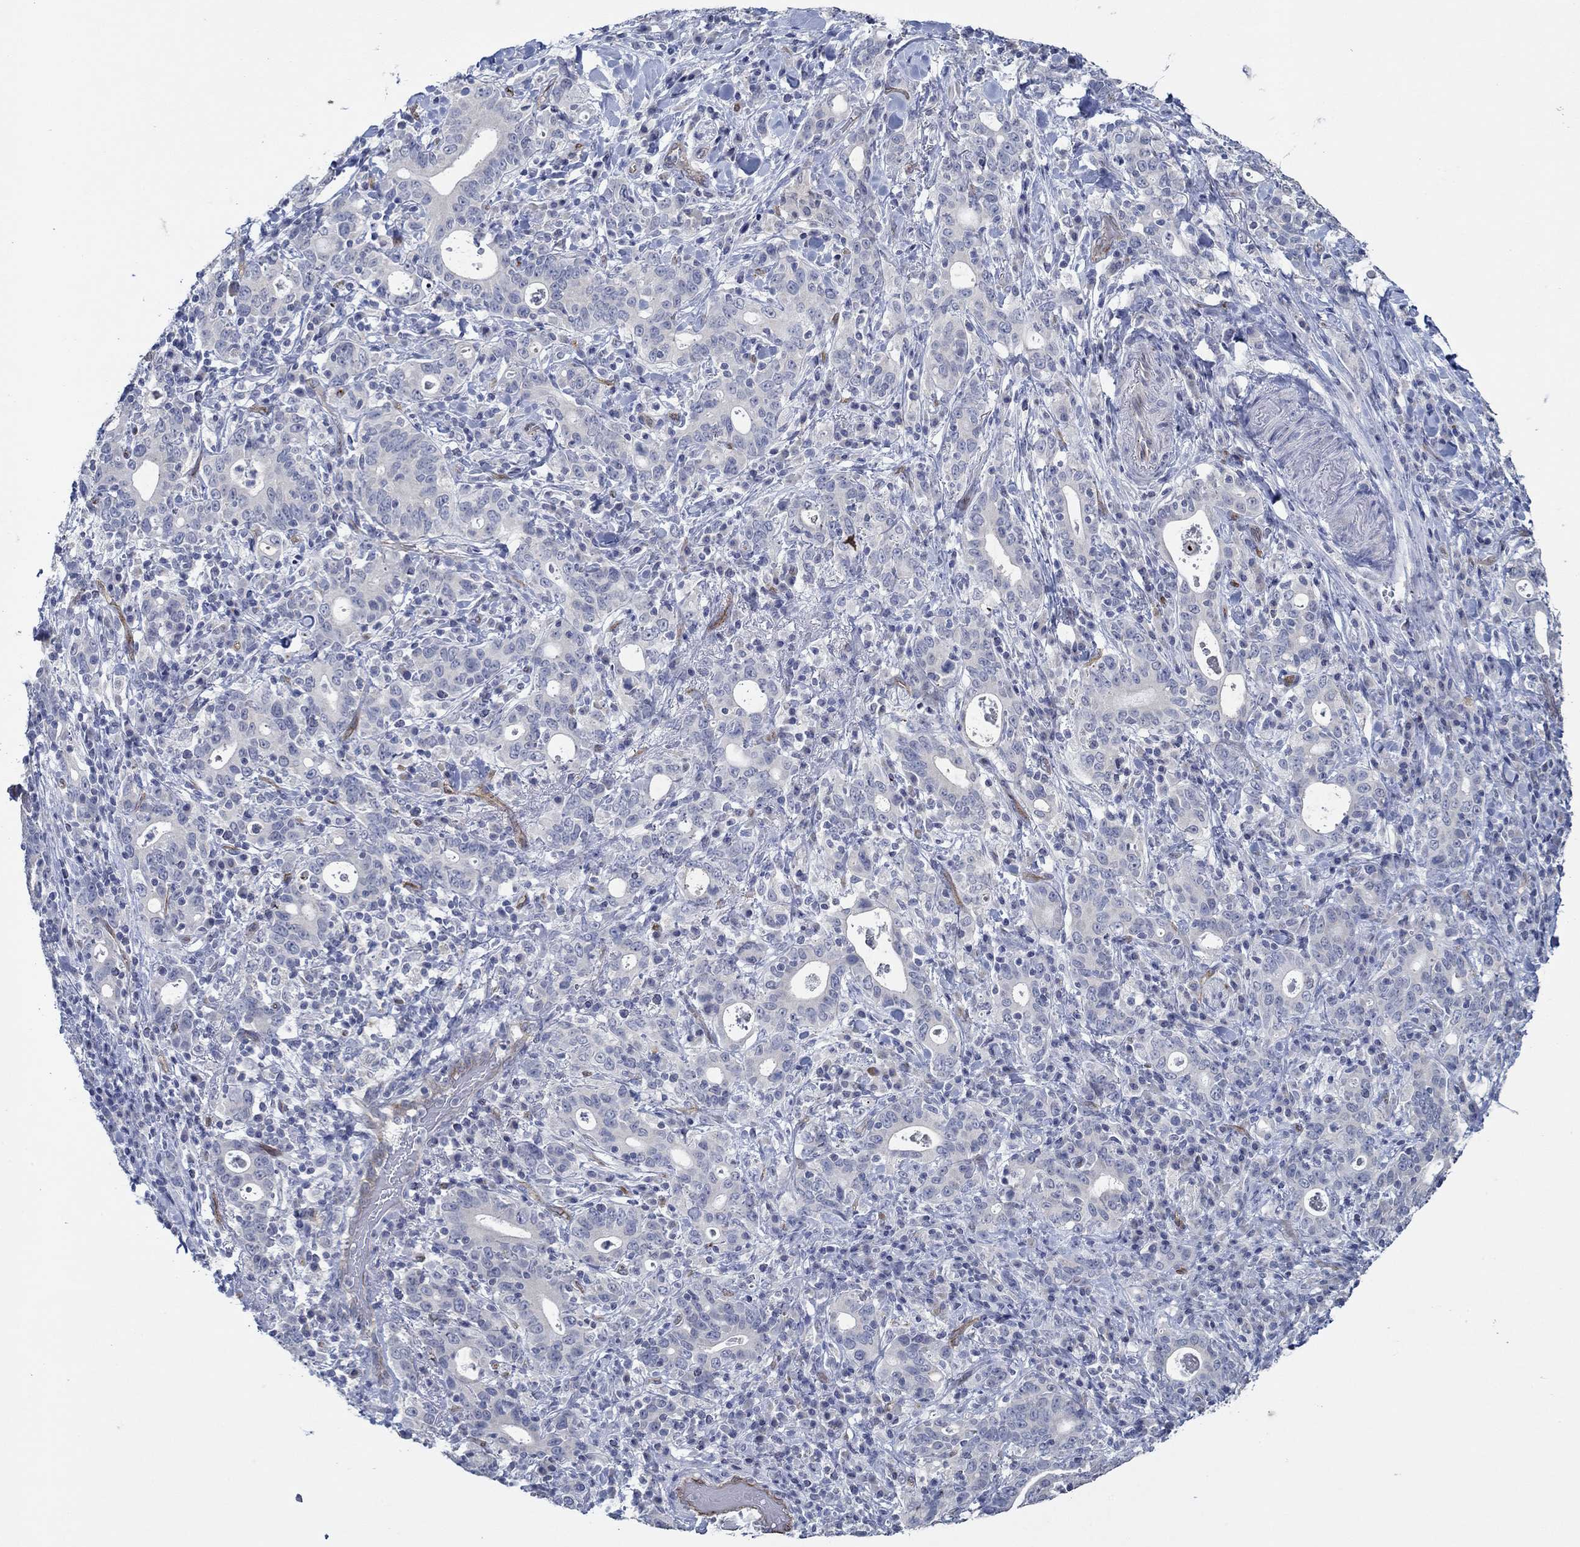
{"staining": {"intensity": "negative", "quantity": "none", "location": "none"}, "tissue": "stomach cancer", "cell_type": "Tumor cells", "image_type": "cancer", "snomed": [{"axis": "morphology", "description": "Adenocarcinoma, NOS"}, {"axis": "topography", "description": "Stomach"}], "caption": "High power microscopy micrograph of an immunohistochemistry (IHC) image of adenocarcinoma (stomach), revealing no significant positivity in tumor cells.", "gene": "GJA5", "patient": {"sex": "male", "age": 79}}